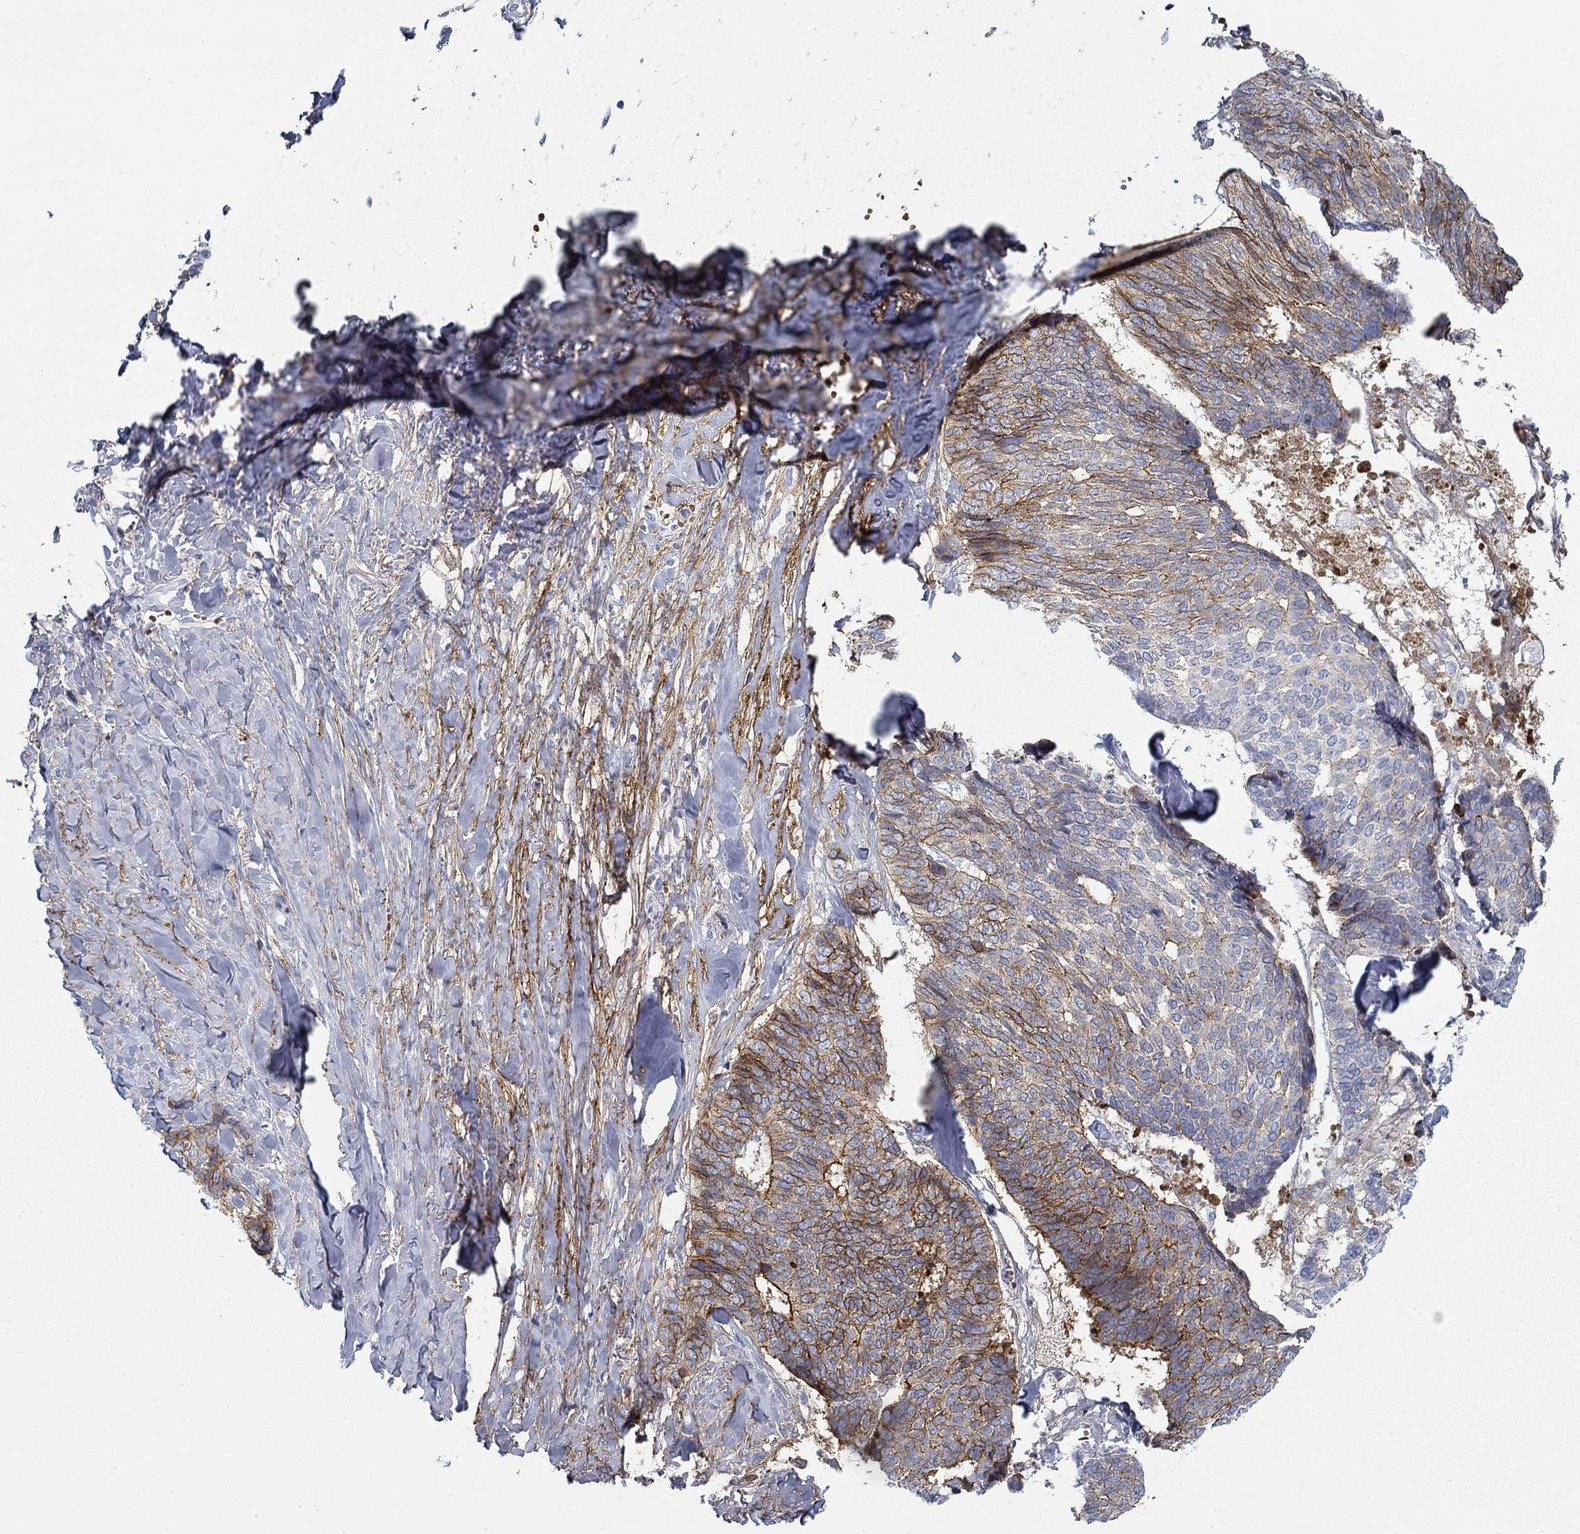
{"staining": {"intensity": "strong", "quantity": "25%-75%", "location": "cytoplasmic/membranous"}, "tissue": "skin cancer", "cell_type": "Tumor cells", "image_type": "cancer", "snomed": [{"axis": "morphology", "description": "Basal cell carcinoma"}, {"axis": "topography", "description": "Skin"}], "caption": "Tumor cells reveal strong cytoplasmic/membranous staining in about 25%-75% of cells in basal cell carcinoma (skin). (DAB IHC with brightfield microscopy, high magnification).", "gene": "GPC1", "patient": {"sex": "male", "age": 86}}